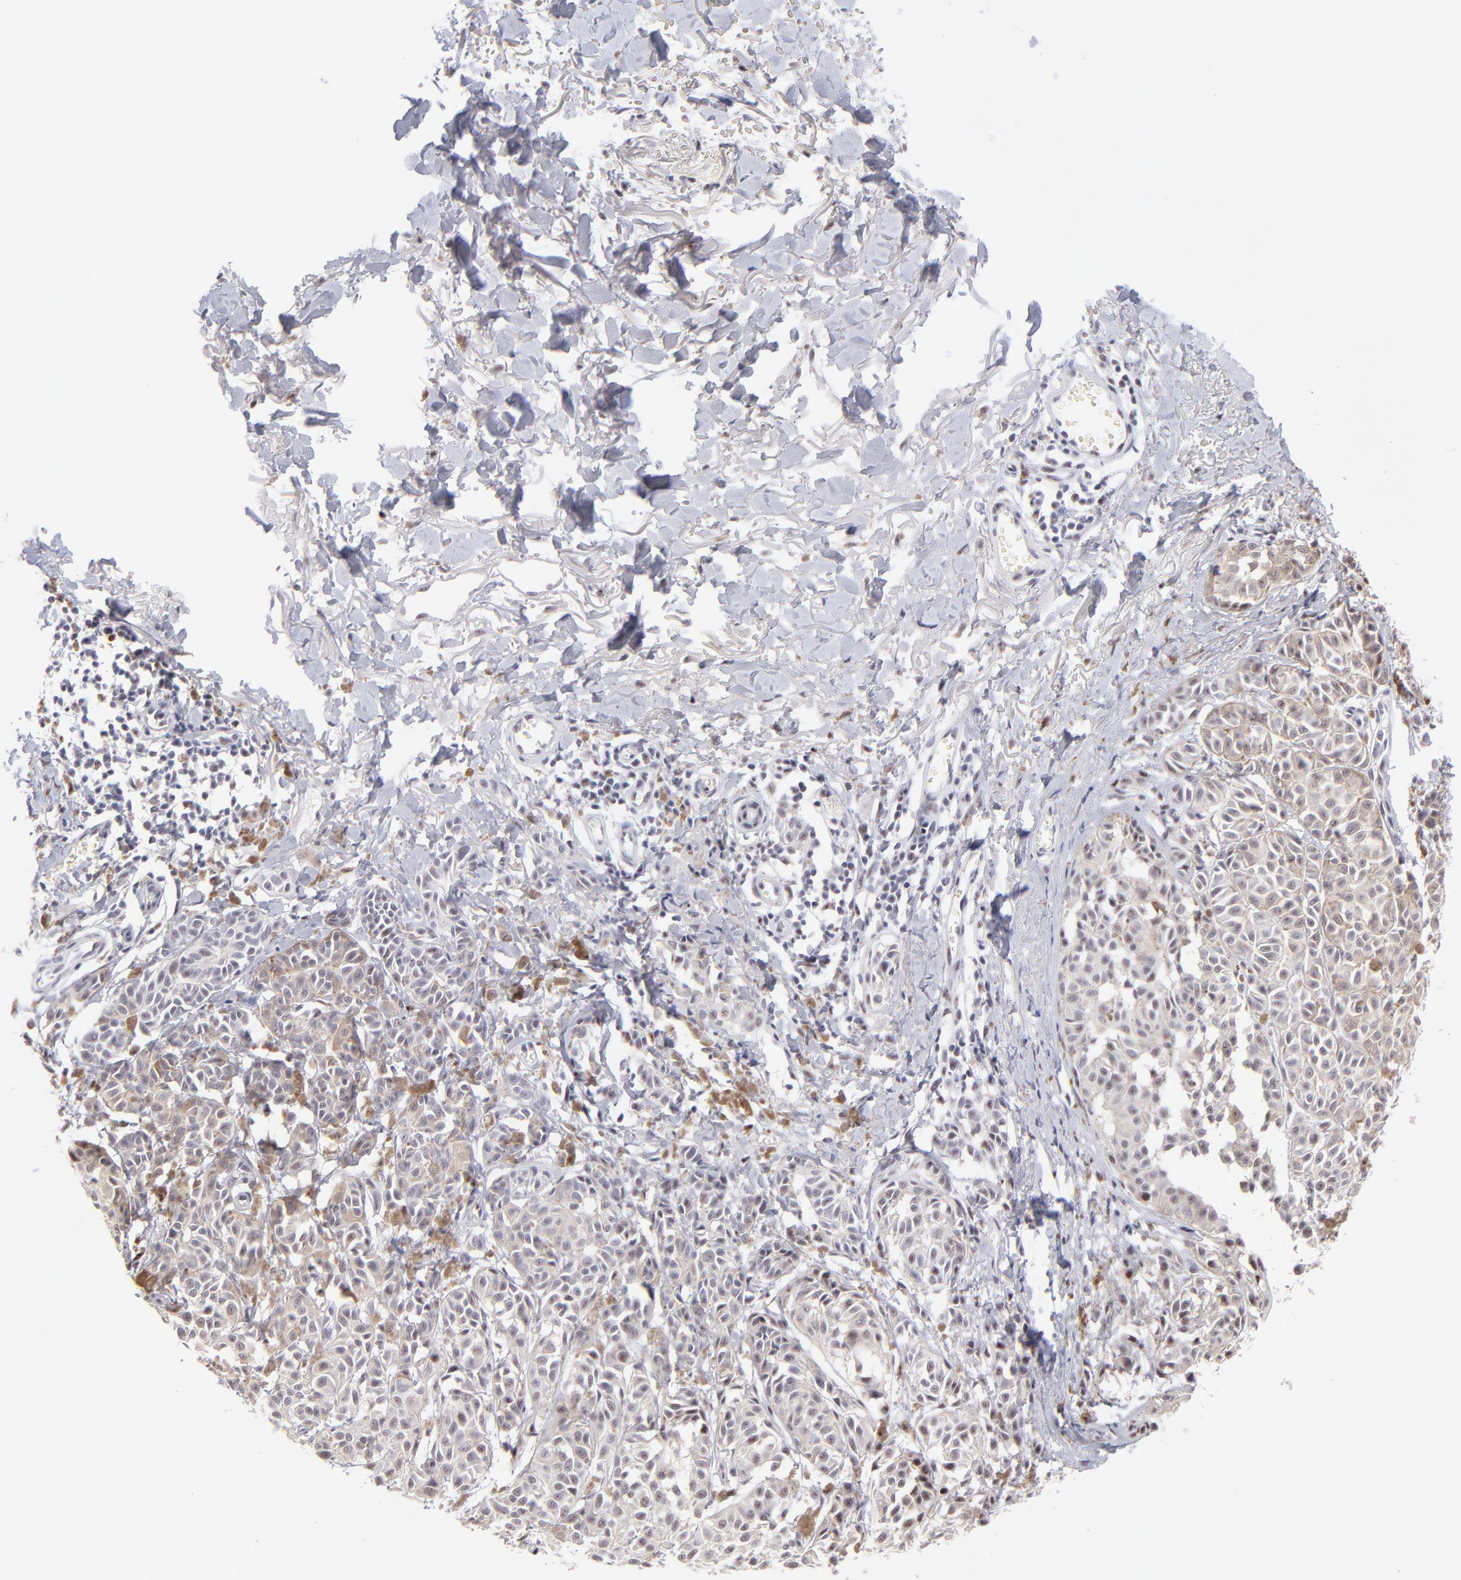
{"staining": {"intensity": "weak", "quantity": ">75%", "location": "cytoplasmic/membranous,nuclear"}, "tissue": "melanoma", "cell_type": "Tumor cells", "image_type": "cancer", "snomed": [{"axis": "morphology", "description": "Malignant melanoma, NOS"}, {"axis": "topography", "description": "Skin"}], "caption": "The immunohistochemical stain highlights weak cytoplasmic/membranous and nuclear staining in tumor cells of melanoma tissue.", "gene": "CDC25C", "patient": {"sex": "male", "age": 76}}